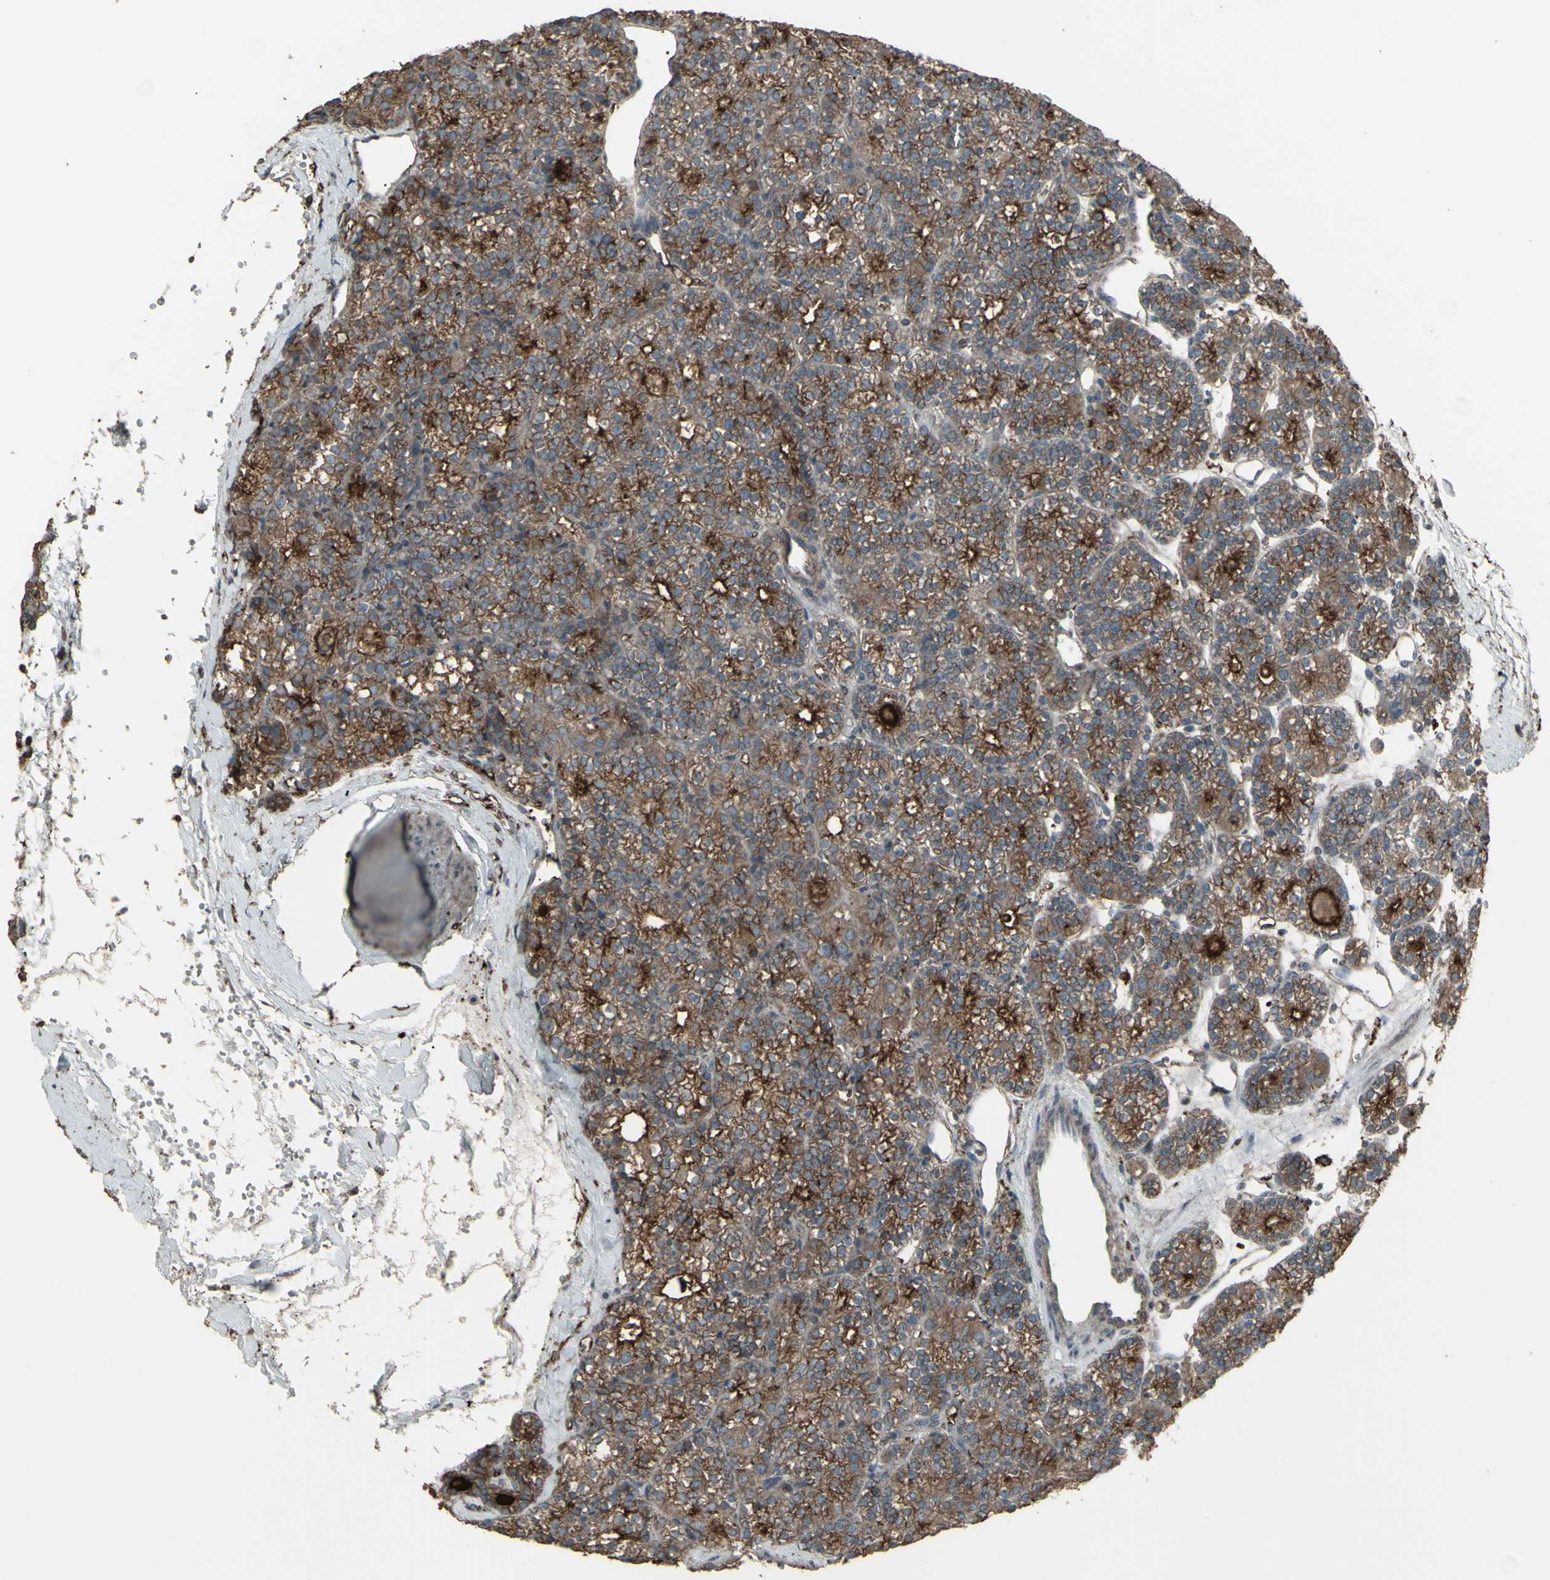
{"staining": {"intensity": "moderate", "quantity": ">75%", "location": "cytoplasmic/membranous"}, "tissue": "parathyroid gland", "cell_type": "Glandular cells", "image_type": "normal", "snomed": [{"axis": "morphology", "description": "Normal tissue, NOS"}, {"axis": "topography", "description": "Parathyroid gland"}], "caption": "An image of human parathyroid gland stained for a protein shows moderate cytoplasmic/membranous brown staining in glandular cells.", "gene": "SMO", "patient": {"sex": "female", "age": 64}}